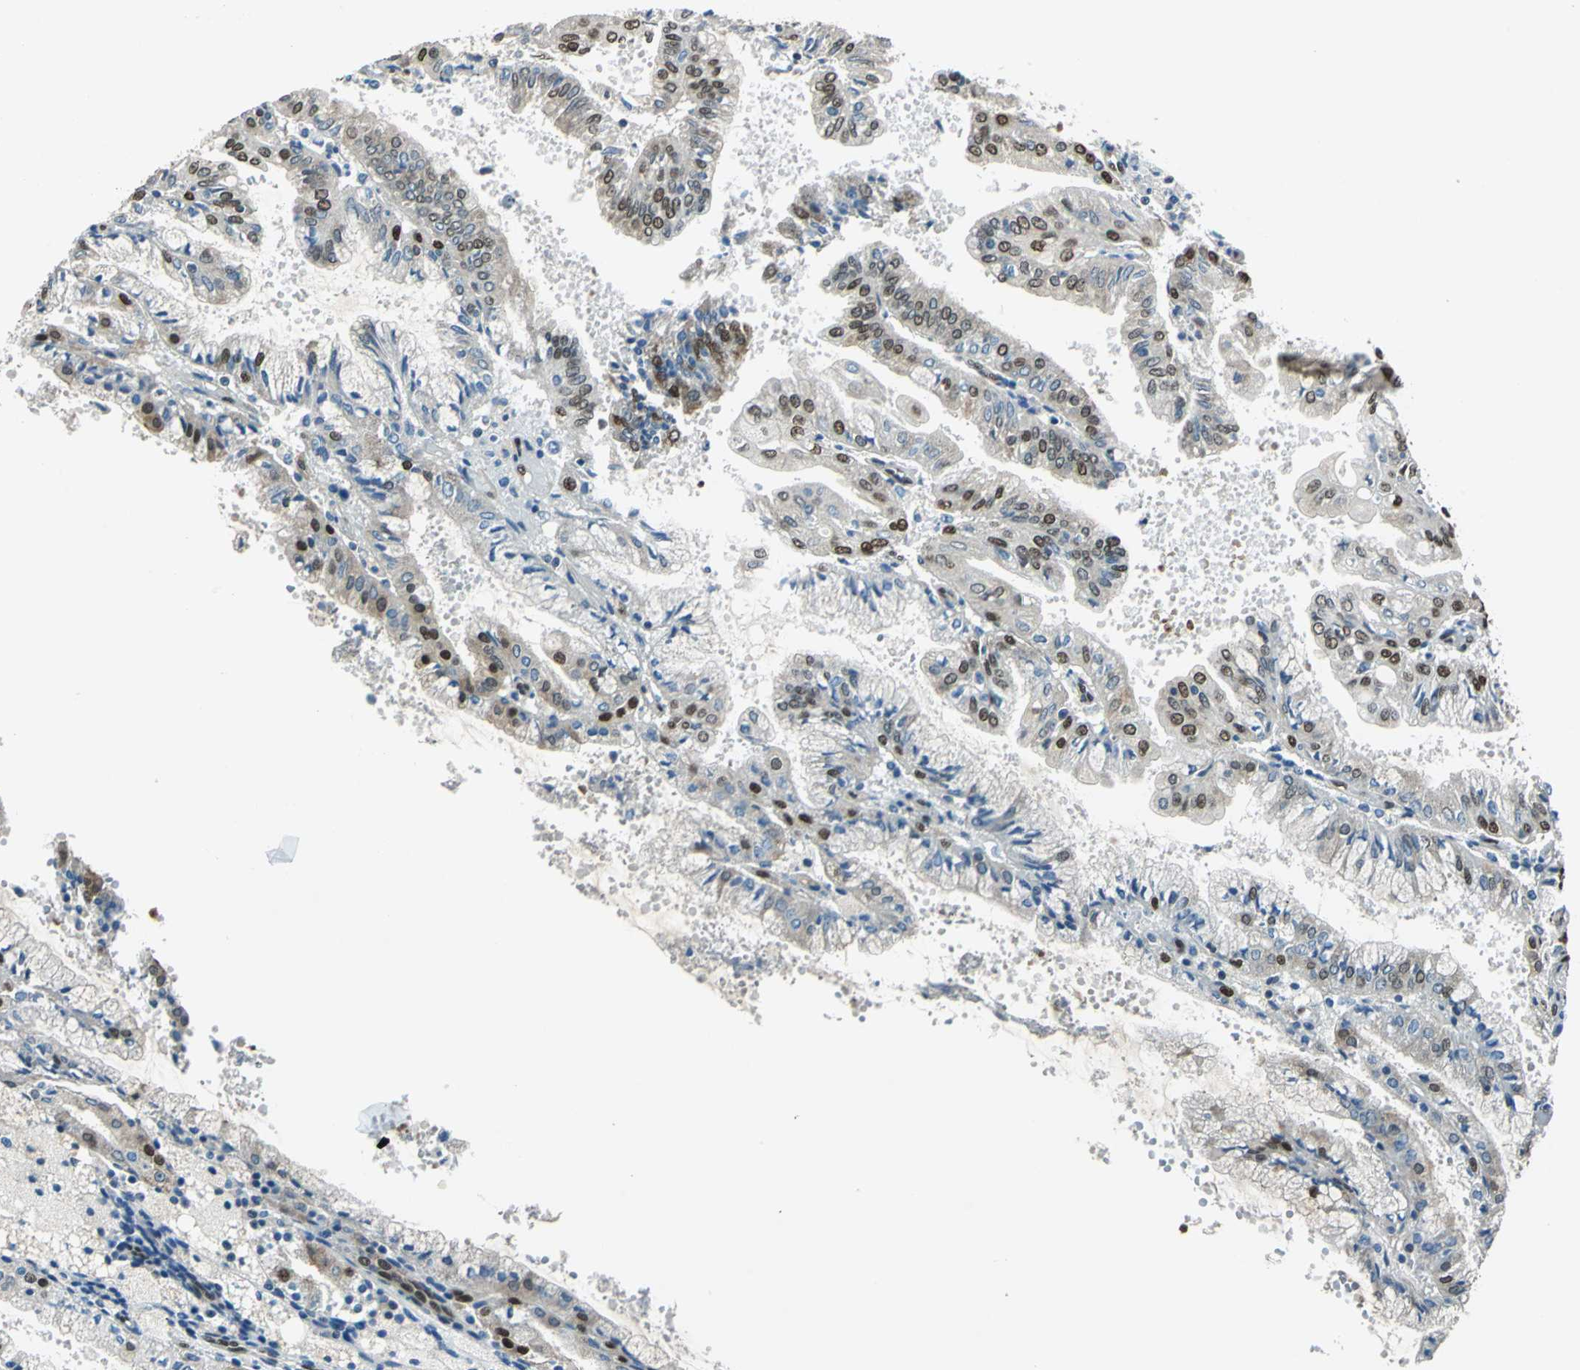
{"staining": {"intensity": "strong", "quantity": ">75%", "location": "cytoplasmic/membranous,nuclear"}, "tissue": "endometrial cancer", "cell_type": "Tumor cells", "image_type": "cancer", "snomed": [{"axis": "morphology", "description": "Adenocarcinoma, NOS"}, {"axis": "topography", "description": "Endometrium"}], "caption": "The image displays a brown stain indicating the presence of a protein in the cytoplasmic/membranous and nuclear of tumor cells in endometrial cancer.", "gene": "NFIA", "patient": {"sex": "female", "age": 63}}